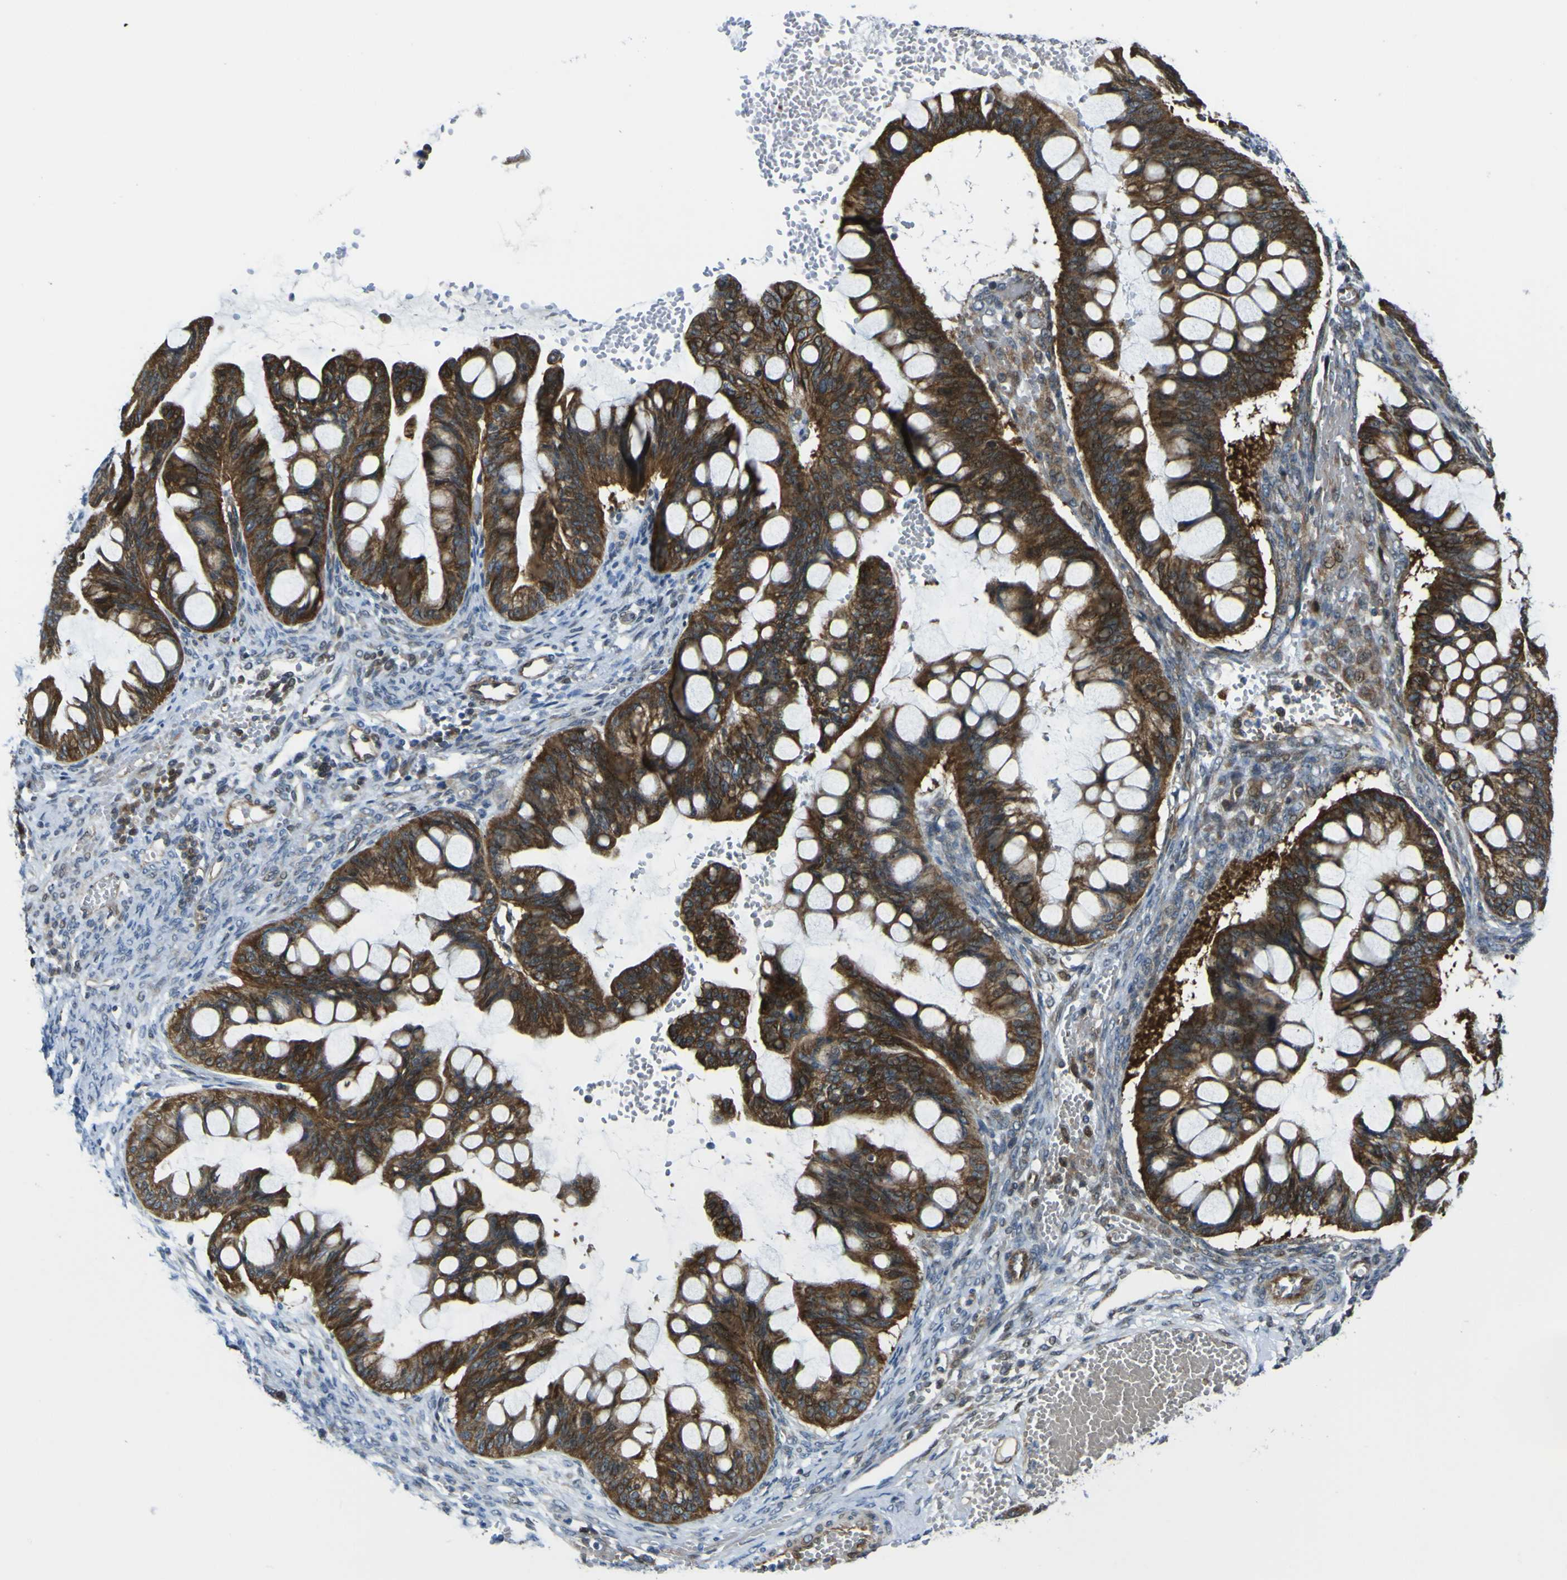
{"staining": {"intensity": "strong", "quantity": ">75%", "location": "cytoplasmic/membranous"}, "tissue": "ovarian cancer", "cell_type": "Tumor cells", "image_type": "cancer", "snomed": [{"axis": "morphology", "description": "Cystadenocarcinoma, mucinous, NOS"}, {"axis": "topography", "description": "Ovary"}], "caption": "Immunohistochemistry (IHC) (DAB) staining of human mucinous cystadenocarcinoma (ovarian) shows strong cytoplasmic/membranous protein expression in about >75% of tumor cells.", "gene": "KDM7A", "patient": {"sex": "female", "age": 73}}